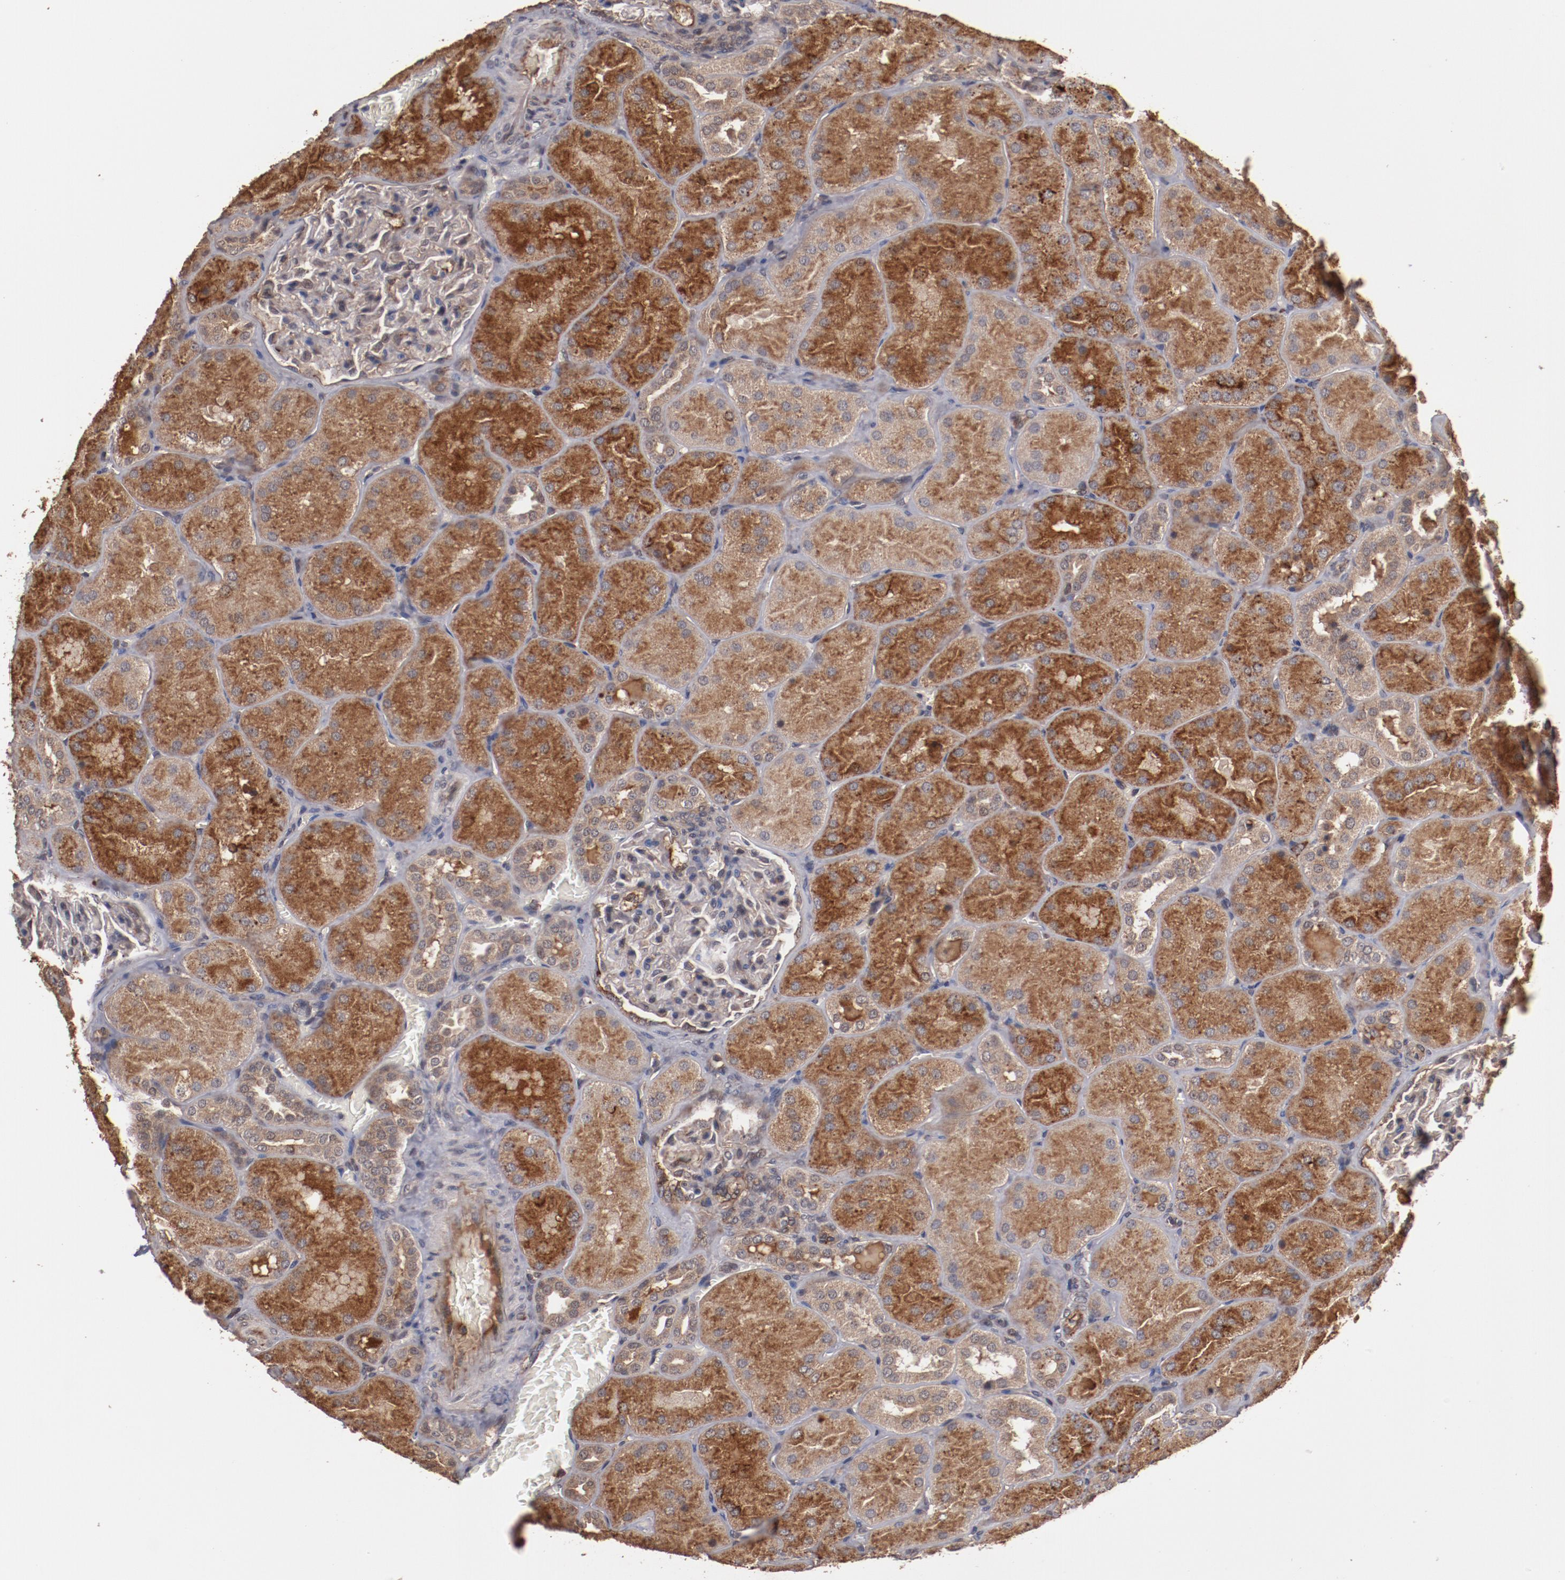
{"staining": {"intensity": "weak", "quantity": "25%-75%", "location": "cytoplasmic/membranous"}, "tissue": "kidney", "cell_type": "Cells in glomeruli", "image_type": "normal", "snomed": [{"axis": "morphology", "description": "Normal tissue, NOS"}, {"axis": "topography", "description": "Kidney"}], "caption": "Benign kidney shows weak cytoplasmic/membranous expression in approximately 25%-75% of cells in glomeruli The protein is shown in brown color, while the nuclei are stained blue..", "gene": "TENM1", "patient": {"sex": "male", "age": 28}}